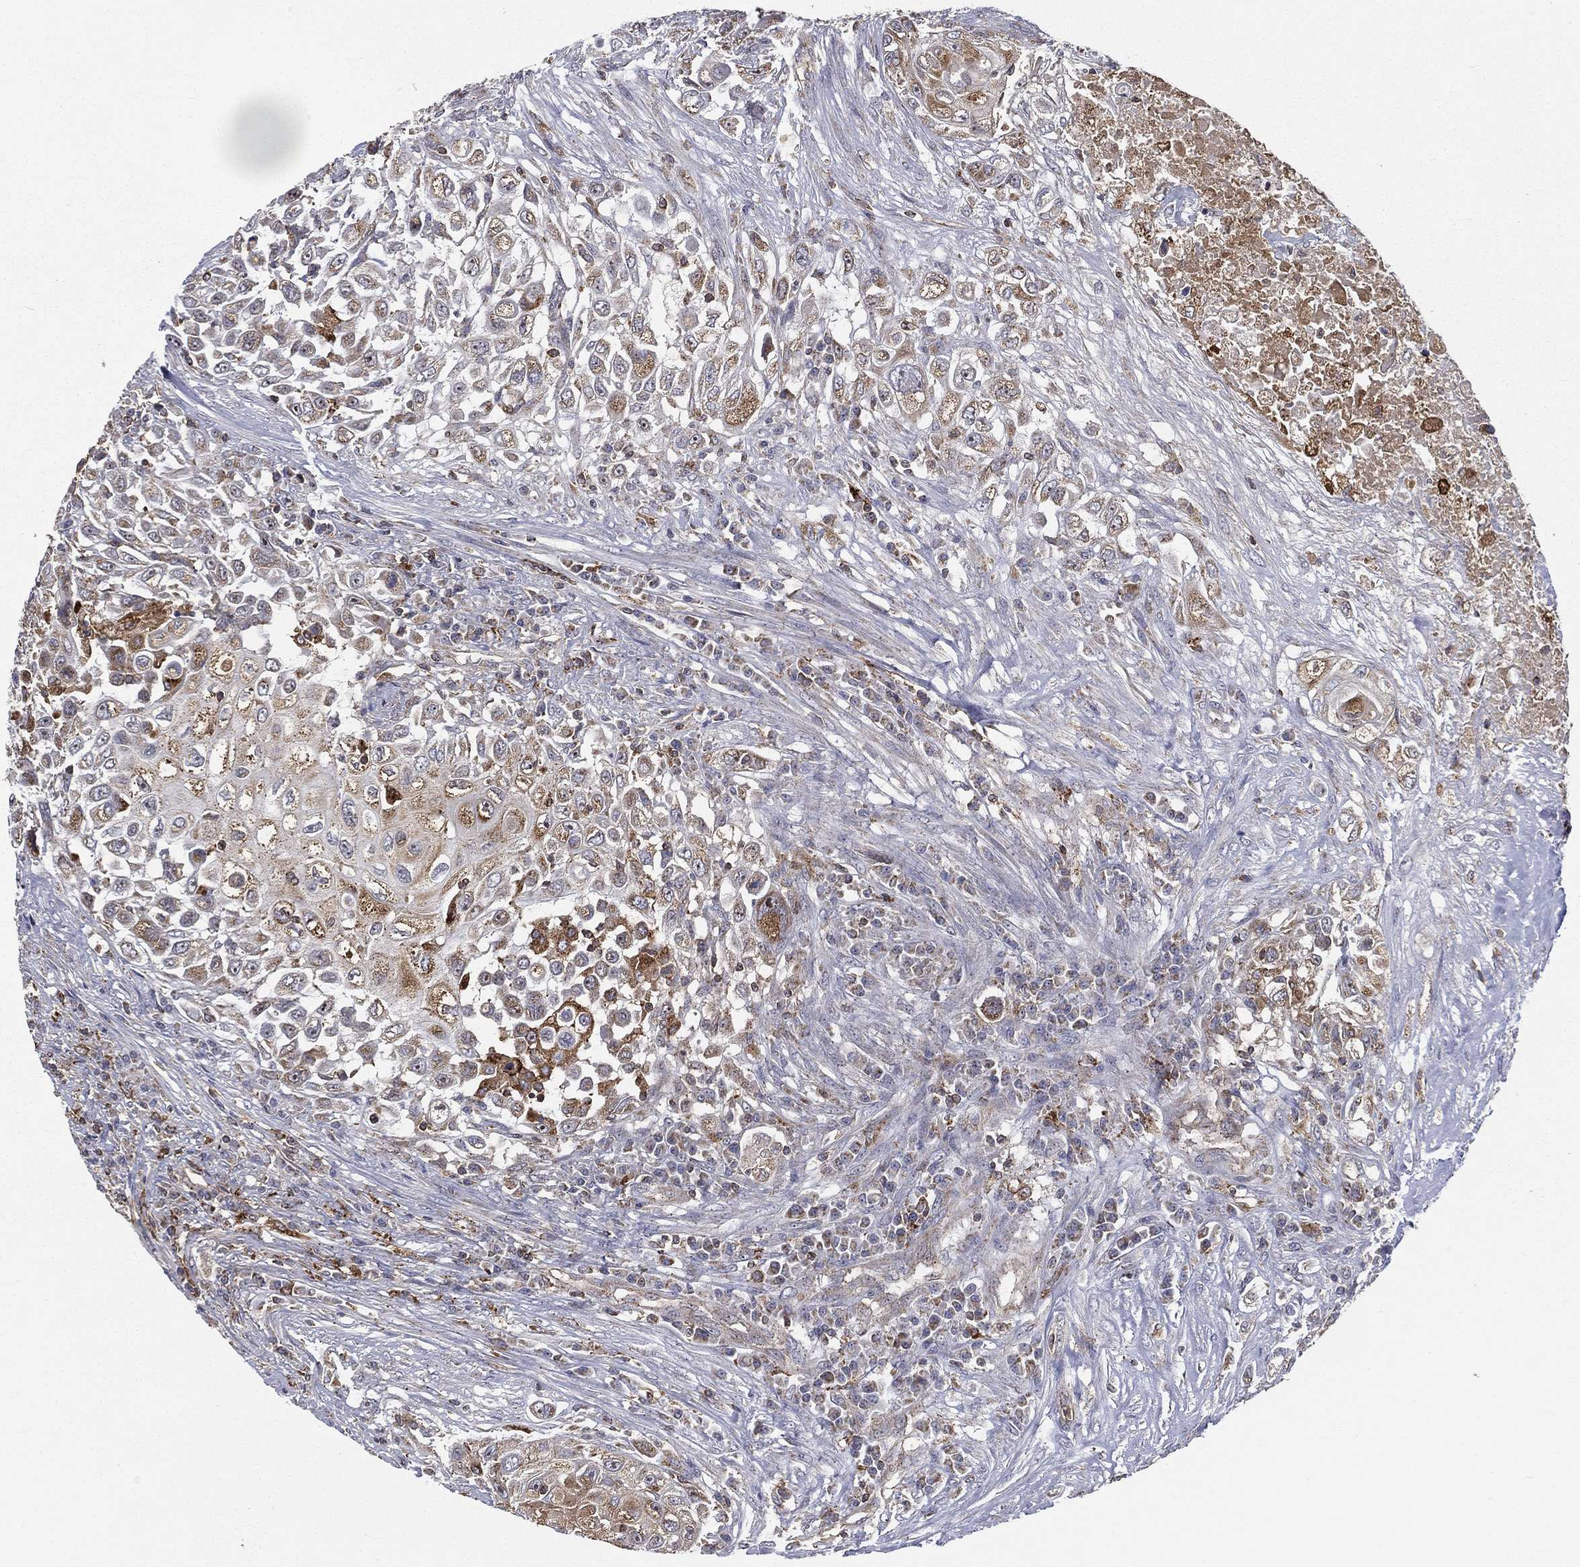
{"staining": {"intensity": "moderate", "quantity": "25%-75%", "location": "cytoplasmic/membranous"}, "tissue": "urothelial cancer", "cell_type": "Tumor cells", "image_type": "cancer", "snomed": [{"axis": "morphology", "description": "Urothelial carcinoma, High grade"}, {"axis": "topography", "description": "Urinary bladder"}], "caption": "High-magnification brightfield microscopy of urothelial cancer stained with DAB (3,3'-diaminobenzidine) (brown) and counterstained with hematoxylin (blue). tumor cells exhibit moderate cytoplasmic/membranous expression is appreciated in approximately25%-75% of cells.", "gene": "RIN3", "patient": {"sex": "female", "age": 56}}